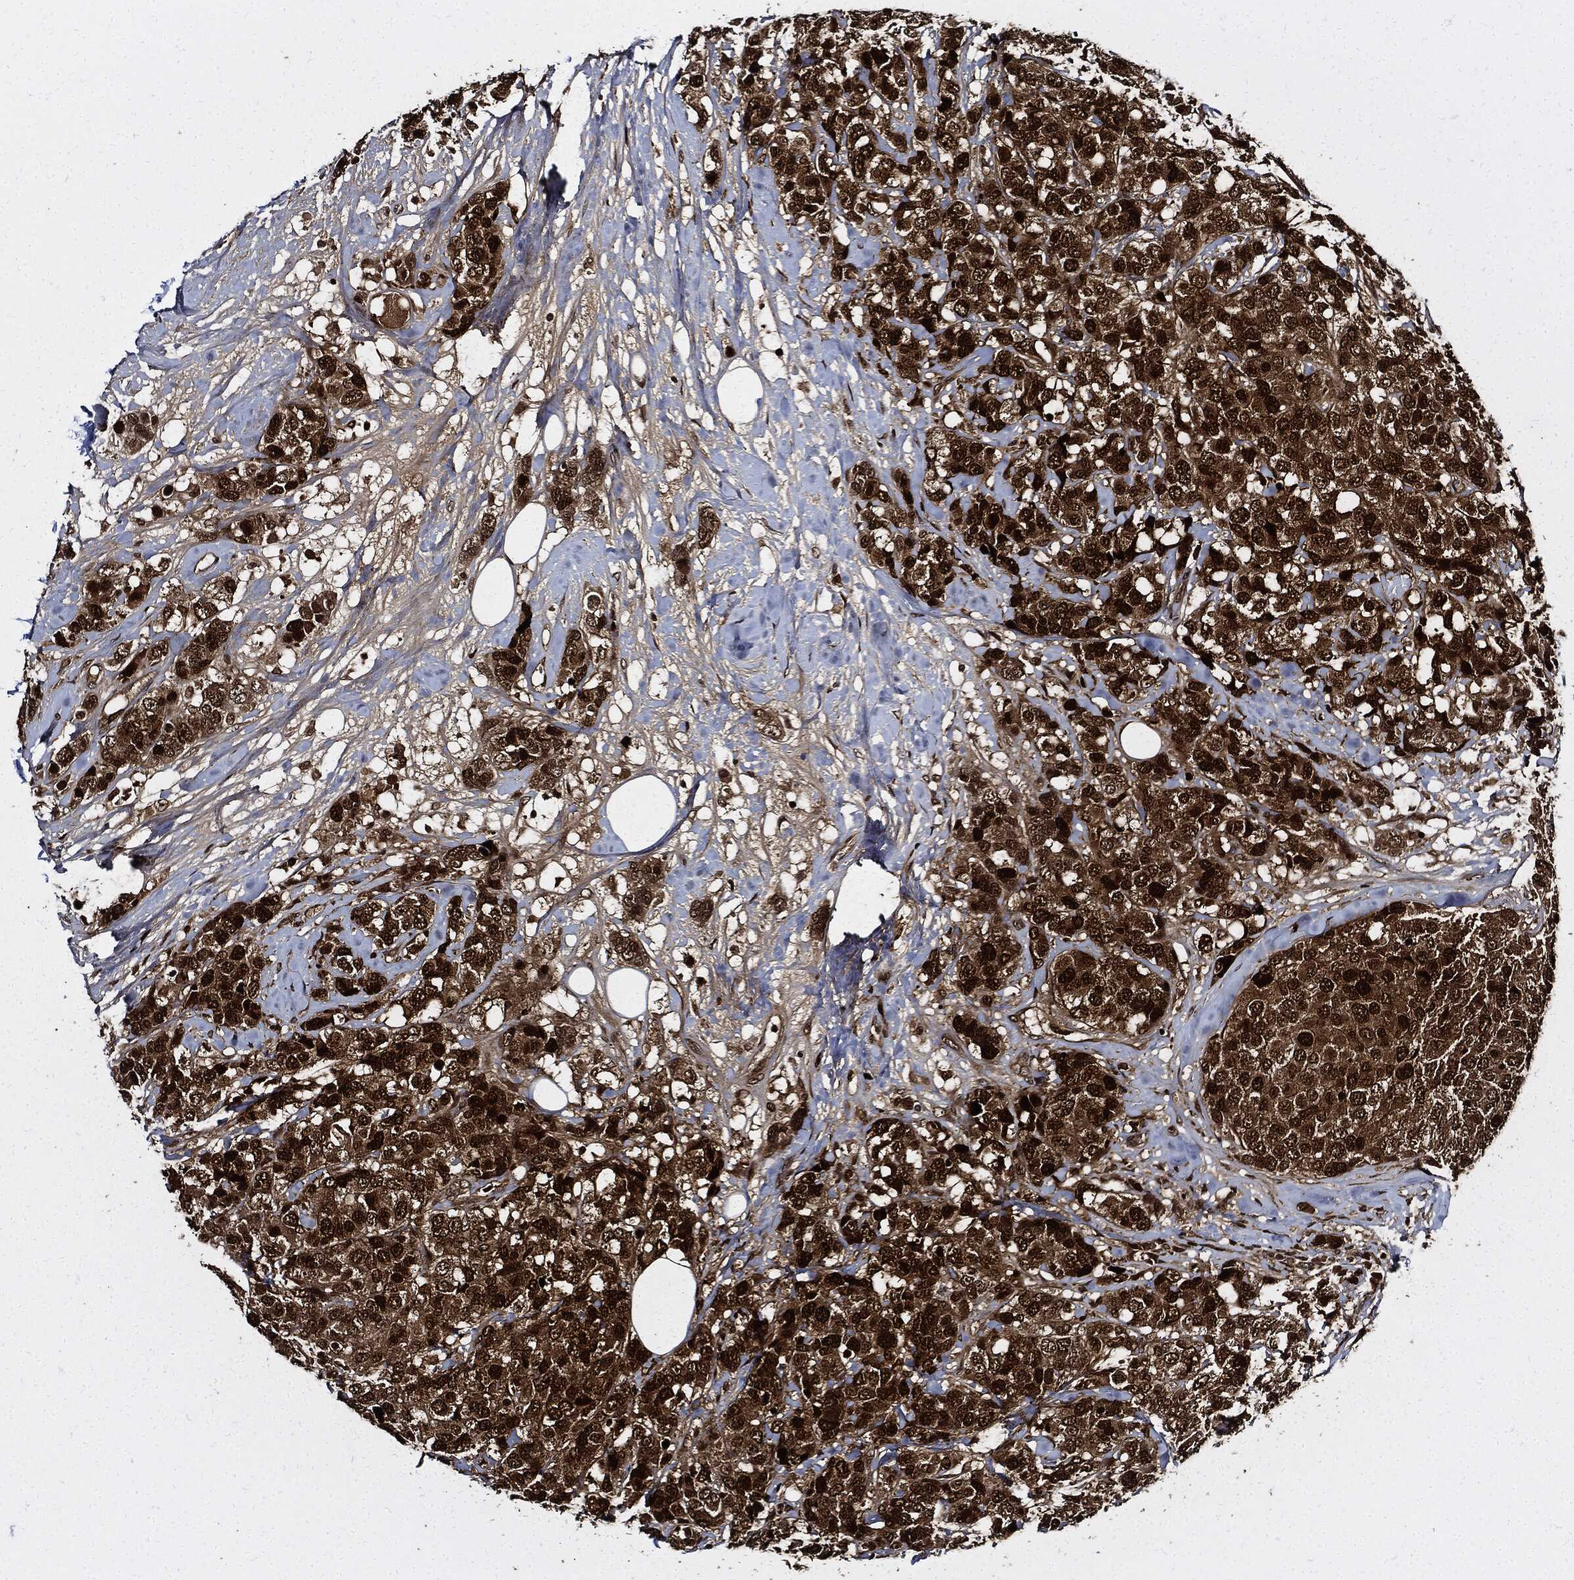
{"staining": {"intensity": "strong", "quantity": ">75%", "location": "cytoplasmic/membranous,nuclear"}, "tissue": "breast cancer", "cell_type": "Tumor cells", "image_type": "cancer", "snomed": [{"axis": "morphology", "description": "Lobular carcinoma"}, {"axis": "topography", "description": "Breast"}], "caption": "High-power microscopy captured an IHC image of lobular carcinoma (breast), revealing strong cytoplasmic/membranous and nuclear expression in about >75% of tumor cells.", "gene": "PCNA", "patient": {"sex": "female", "age": 59}}